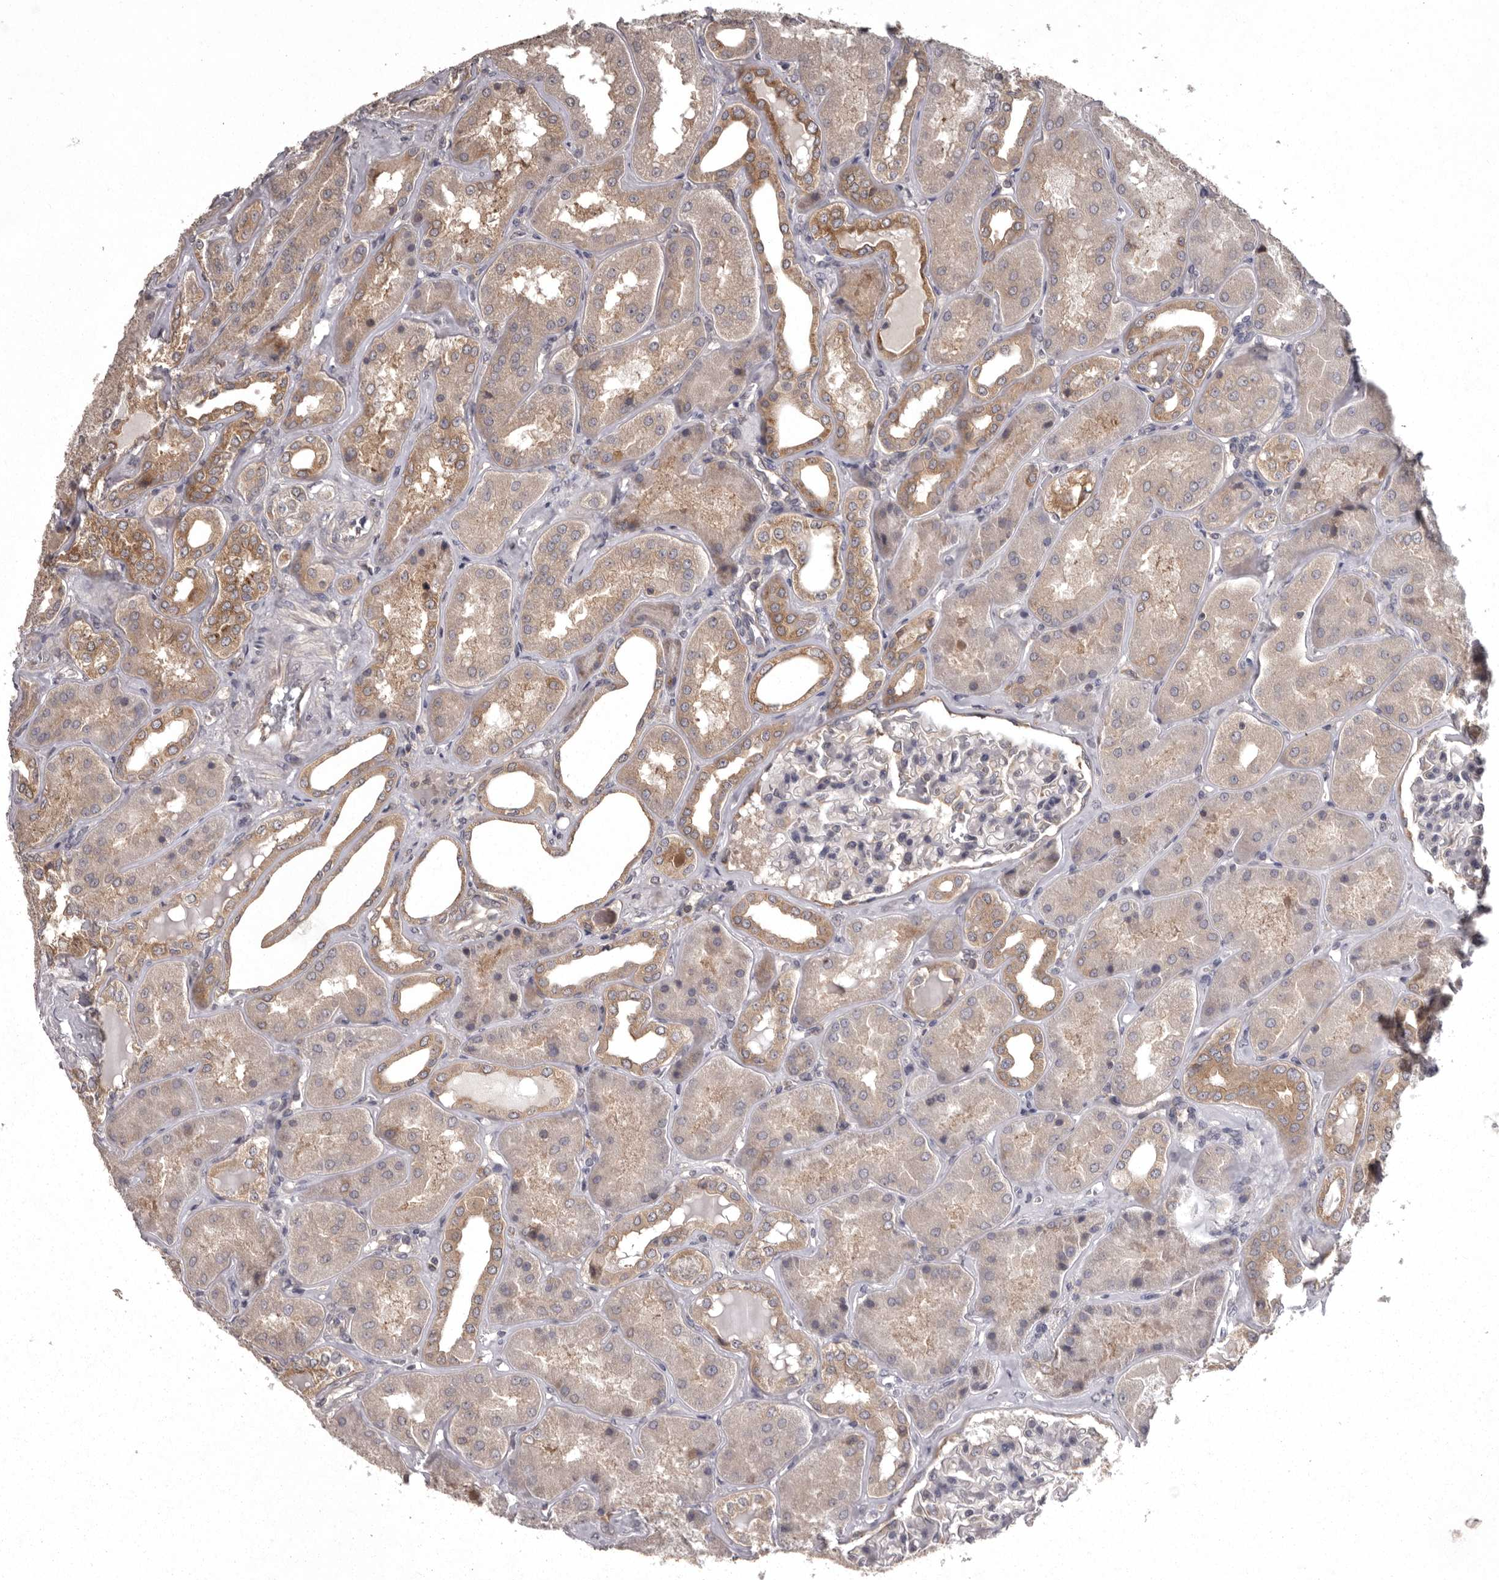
{"staining": {"intensity": "moderate", "quantity": "25%-75%", "location": "cytoplasmic/membranous"}, "tissue": "kidney", "cell_type": "Cells in glomeruli", "image_type": "normal", "snomed": [{"axis": "morphology", "description": "Normal tissue, NOS"}, {"axis": "topography", "description": "Kidney"}], "caption": "IHC (DAB) staining of normal human kidney reveals moderate cytoplasmic/membranous protein positivity in approximately 25%-75% of cells in glomeruli.", "gene": "DARS1", "patient": {"sex": "female", "age": 56}}